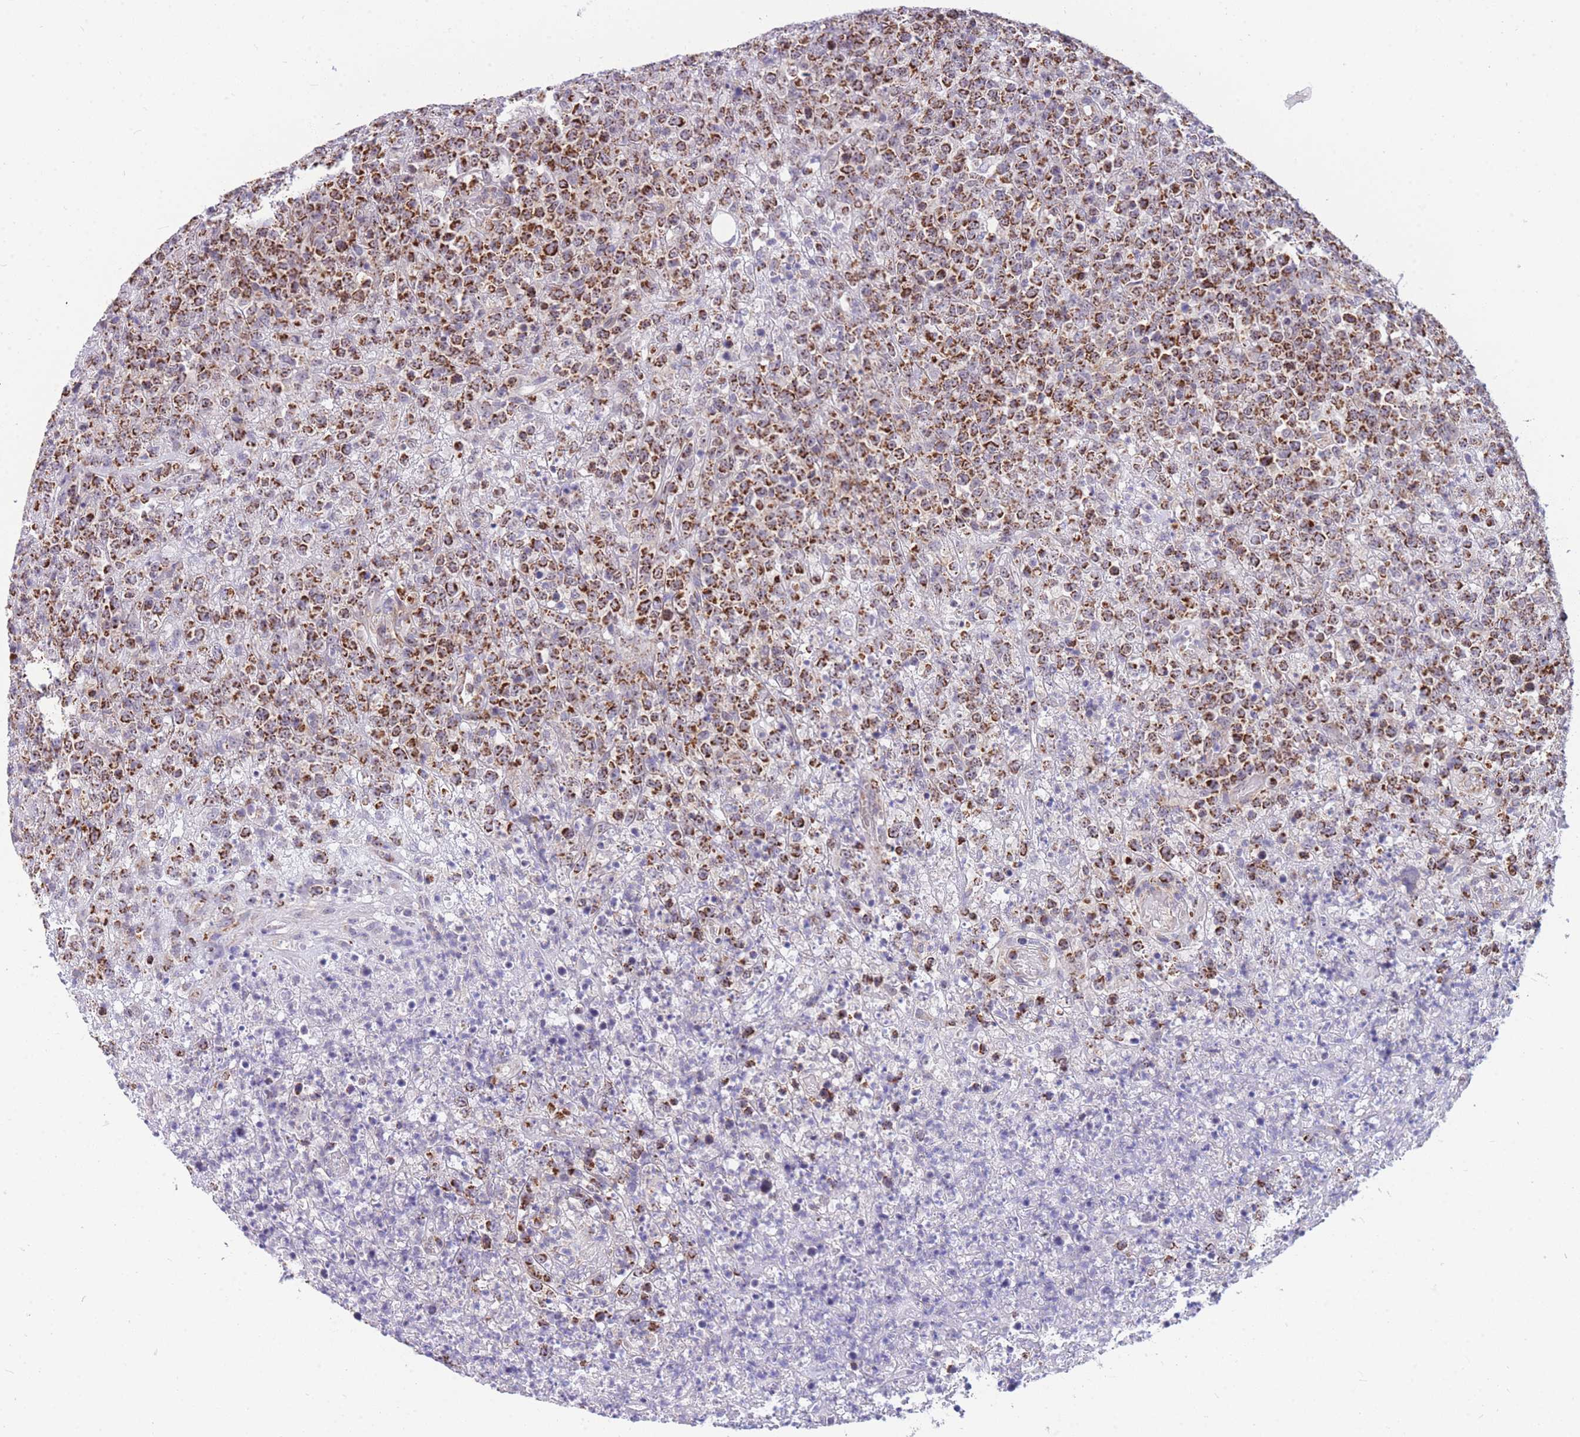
{"staining": {"intensity": "strong", "quantity": ">75%", "location": "cytoplasmic/membranous"}, "tissue": "lymphoma", "cell_type": "Tumor cells", "image_type": "cancer", "snomed": [{"axis": "morphology", "description": "Malignant lymphoma, non-Hodgkin's type, High grade"}, {"axis": "topography", "description": "Colon"}], "caption": "This is an image of IHC staining of high-grade malignant lymphoma, non-Hodgkin's type, which shows strong positivity in the cytoplasmic/membranous of tumor cells.", "gene": "DDX49", "patient": {"sex": "female", "age": 53}}